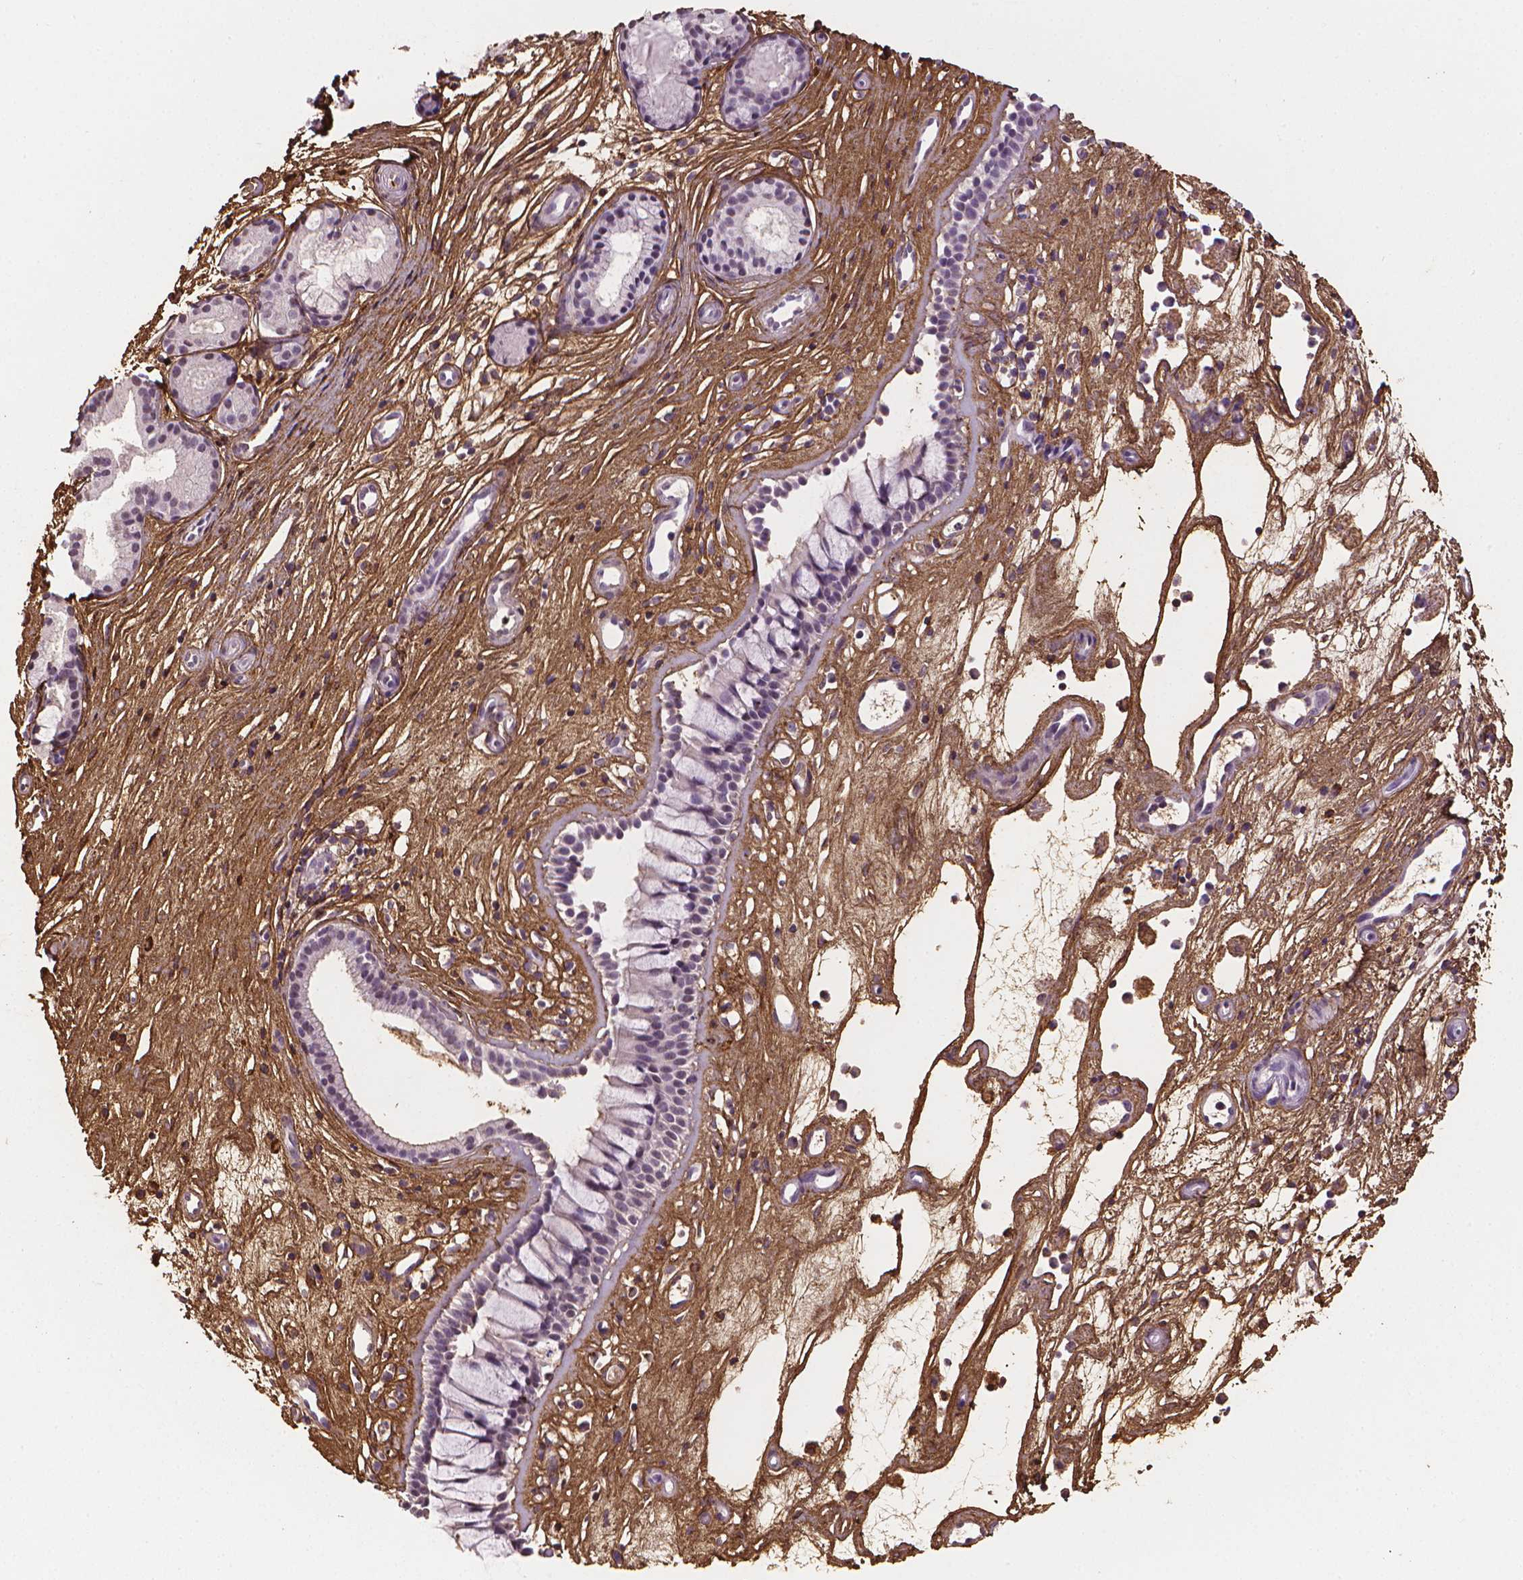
{"staining": {"intensity": "negative", "quantity": "none", "location": "none"}, "tissue": "nasopharynx", "cell_type": "Respiratory epithelial cells", "image_type": "normal", "snomed": [{"axis": "morphology", "description": "Normal tissue, NOS"}, {"axis": "topography", "description": "Nasopharynx"}], "caption": "High power microscopy histopathology image of an IHC micrograph of normal nasopharynx, revealing no significant expression in respiratory epithelial cells. The staining was performed using DAB (3,3'-diaminobenzidine) to visualize the protein expression in brown, while the nuclei were stained in blue with hematoxylin (Magnification: 20x).", "gene": "DCN", "patient": {"sex": "female", "age": 52}}